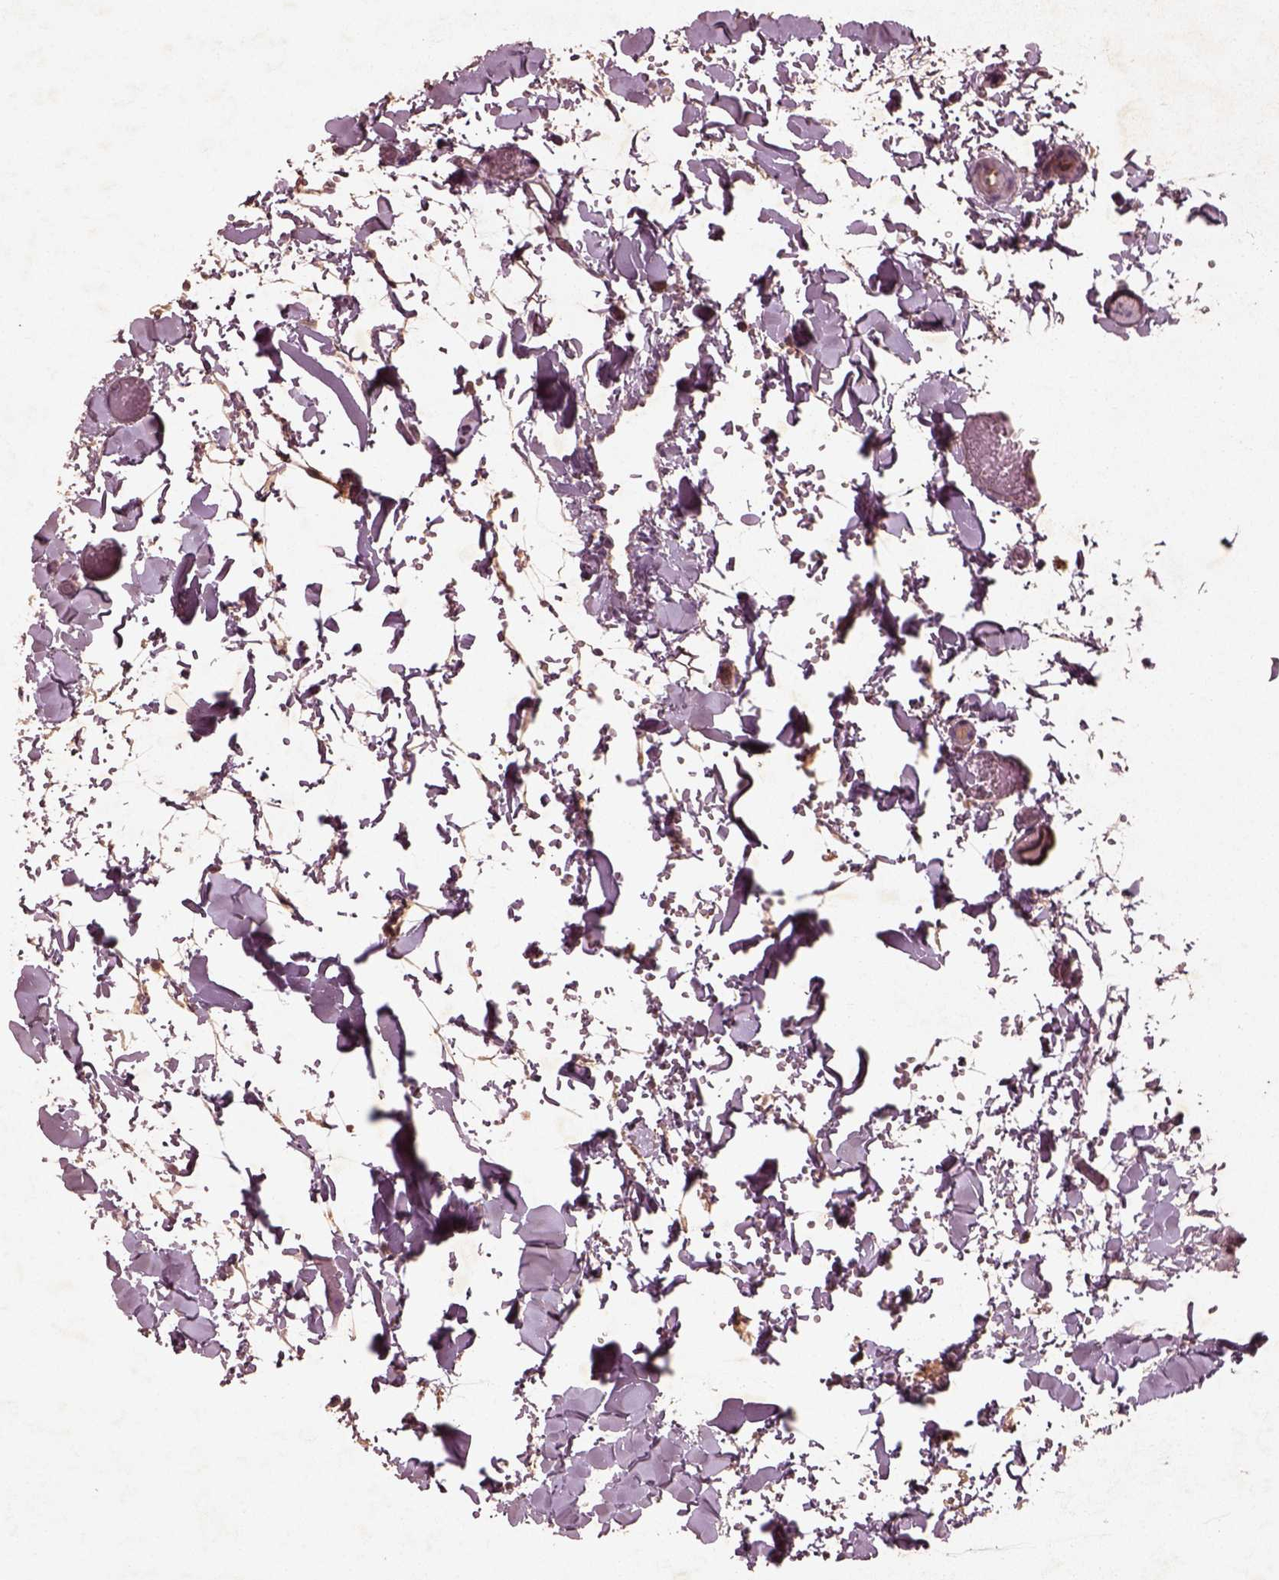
{"staining": {"intensity": "moderate", "quantity": ">75%", "location": "cytoplasmic/membranous"}, "tissue": "gallbladder", "cell_type": "Glandular cells", "image_type": "normal", "snomed": [{"axis": "morphology", "description": "Normal tissue, NOS"}, {"axis": "topography", "description": "Gallbladder"}, {"axis": "topography", "description": "Peripheral nerve tissue"}], "caption": "The immunohistochemical stain shows moderate cytoplasmic/membranous expression in glandular cells of normal gallbladder.", "gene": "FAM234A", "patient": {"sex": "male", "age": 17}}